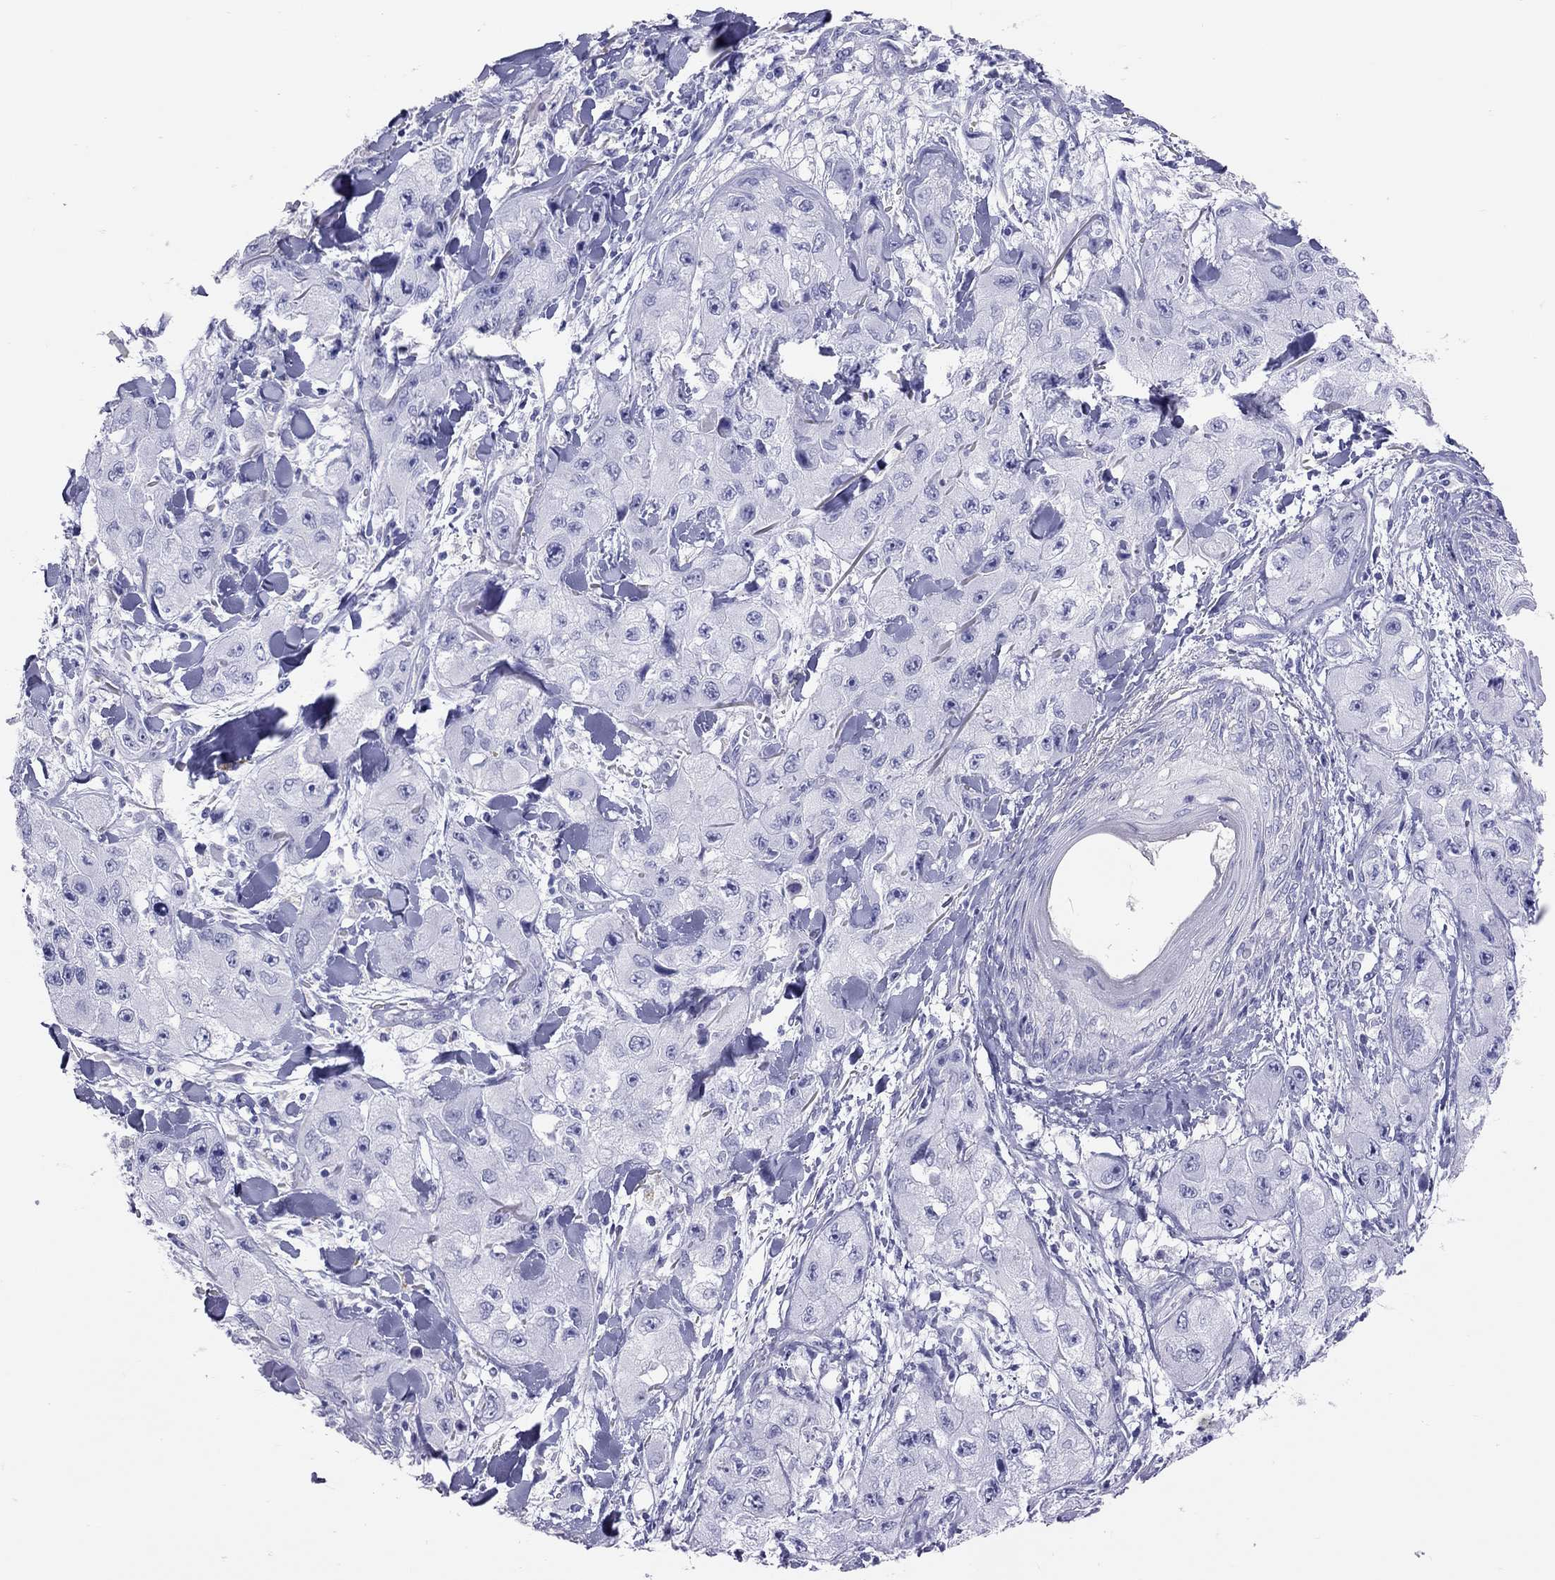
{"staining": {"intensity": "negative", "quantity": "none", "location": "none"}, "tissue": "skin cancer", "cell_type": "Tumor cells", "image_type": "cancer", "snomed": [{"axis": "morphology", "description": "Squamous cell carcinoma, NOS"}, {"axis": "topography", "description": "Skin"}, {"axis": "topography", "description": "Subcutis"}], "caption": "Tumor cells show no significant staining in skin cancer (squamous cell carcinoma).", "gene": "PSMB11", "patient": {"sex": "male", "age": 73}}